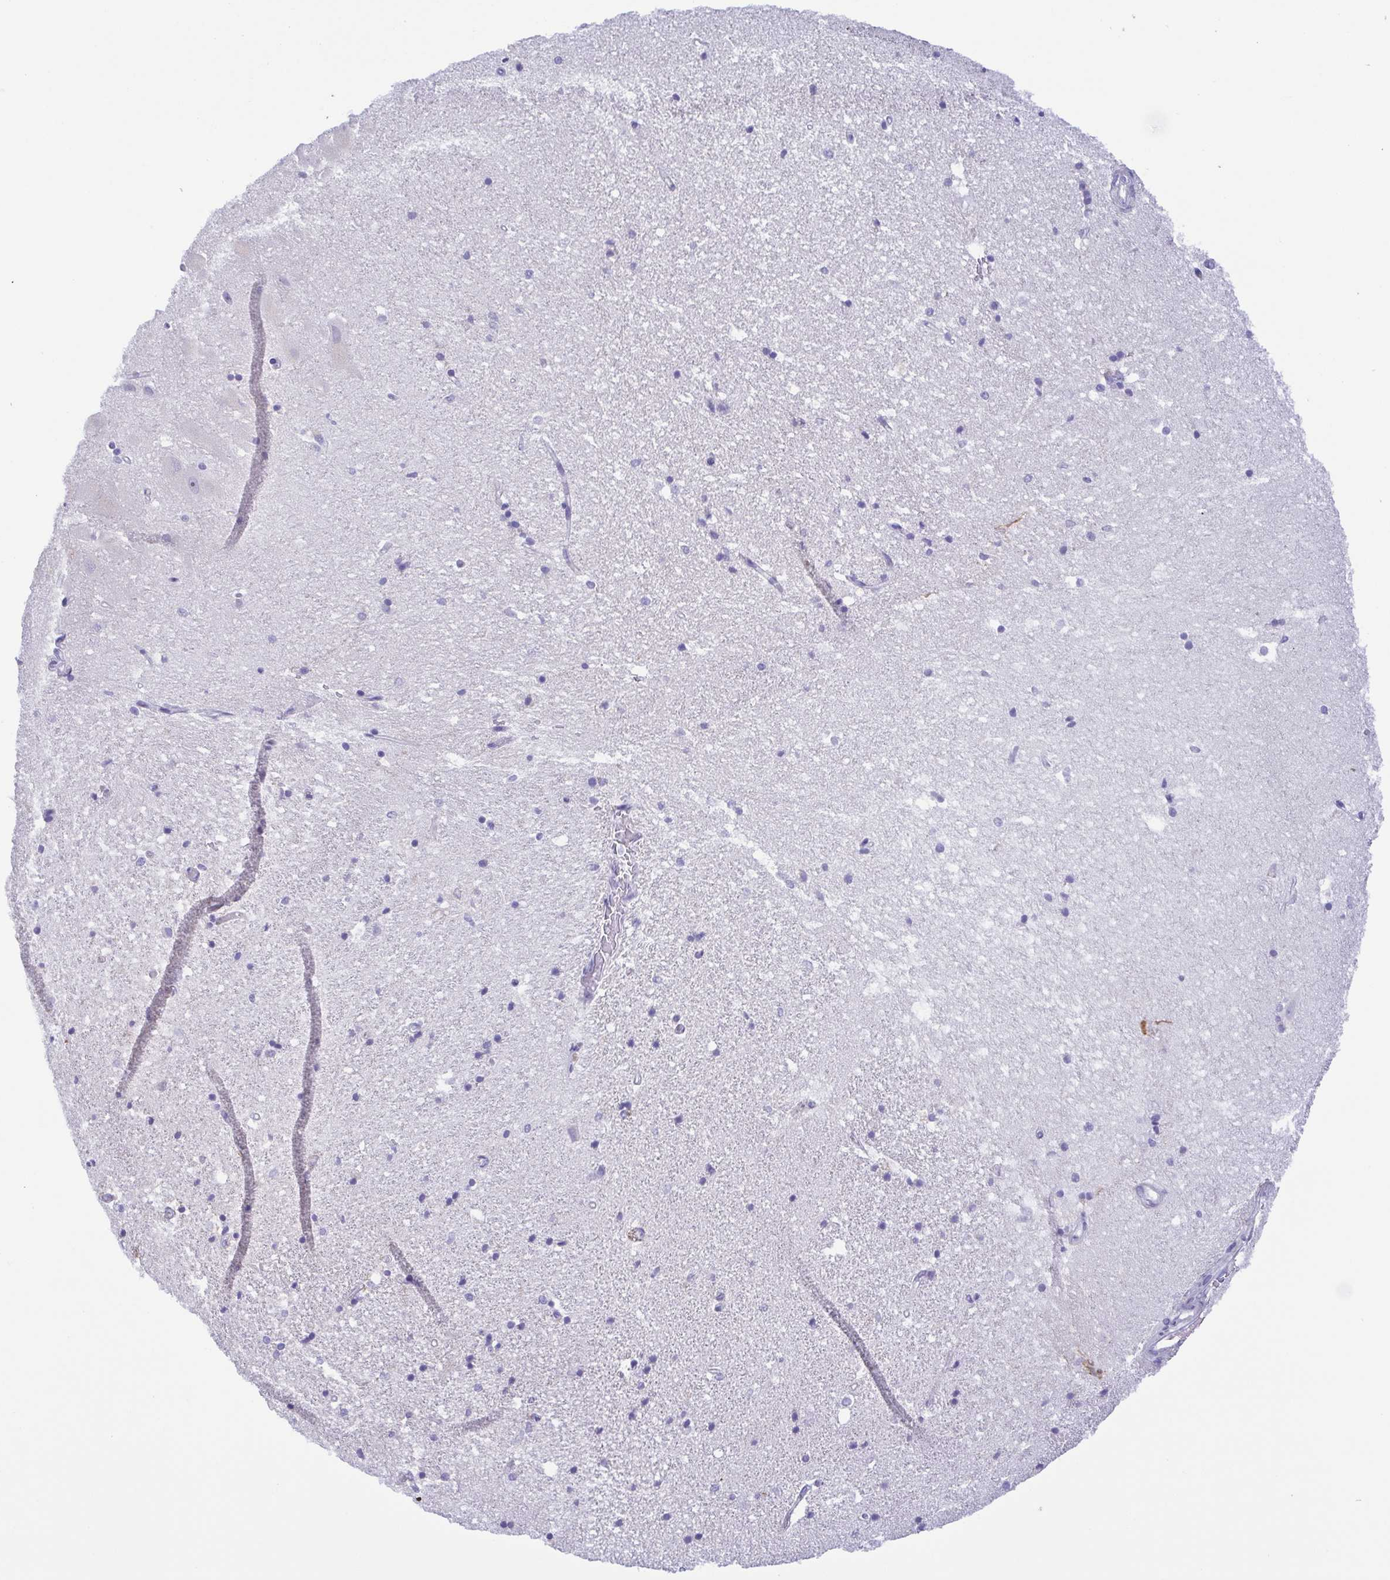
{"staining": {"intensity": "negative", "quantity": "none", "location": "none"}, "tissue": "hippocampus", "cell_type": "Glial cells", "image_type": "normal", "snomed": [{"axis": "morphology", "description": "Normal tissue, NOS"}, {"axis": "topography", "description": "Hippocampus"}], "caption": "Immunohistochemical staining of unremarkable hippocampus shows no significant staining in glial cells. (Immunohistochemistry, brightfield microscopy, high magnification).", "gene": "MYL7", "patient": {"sex": "male", "age": 63}}